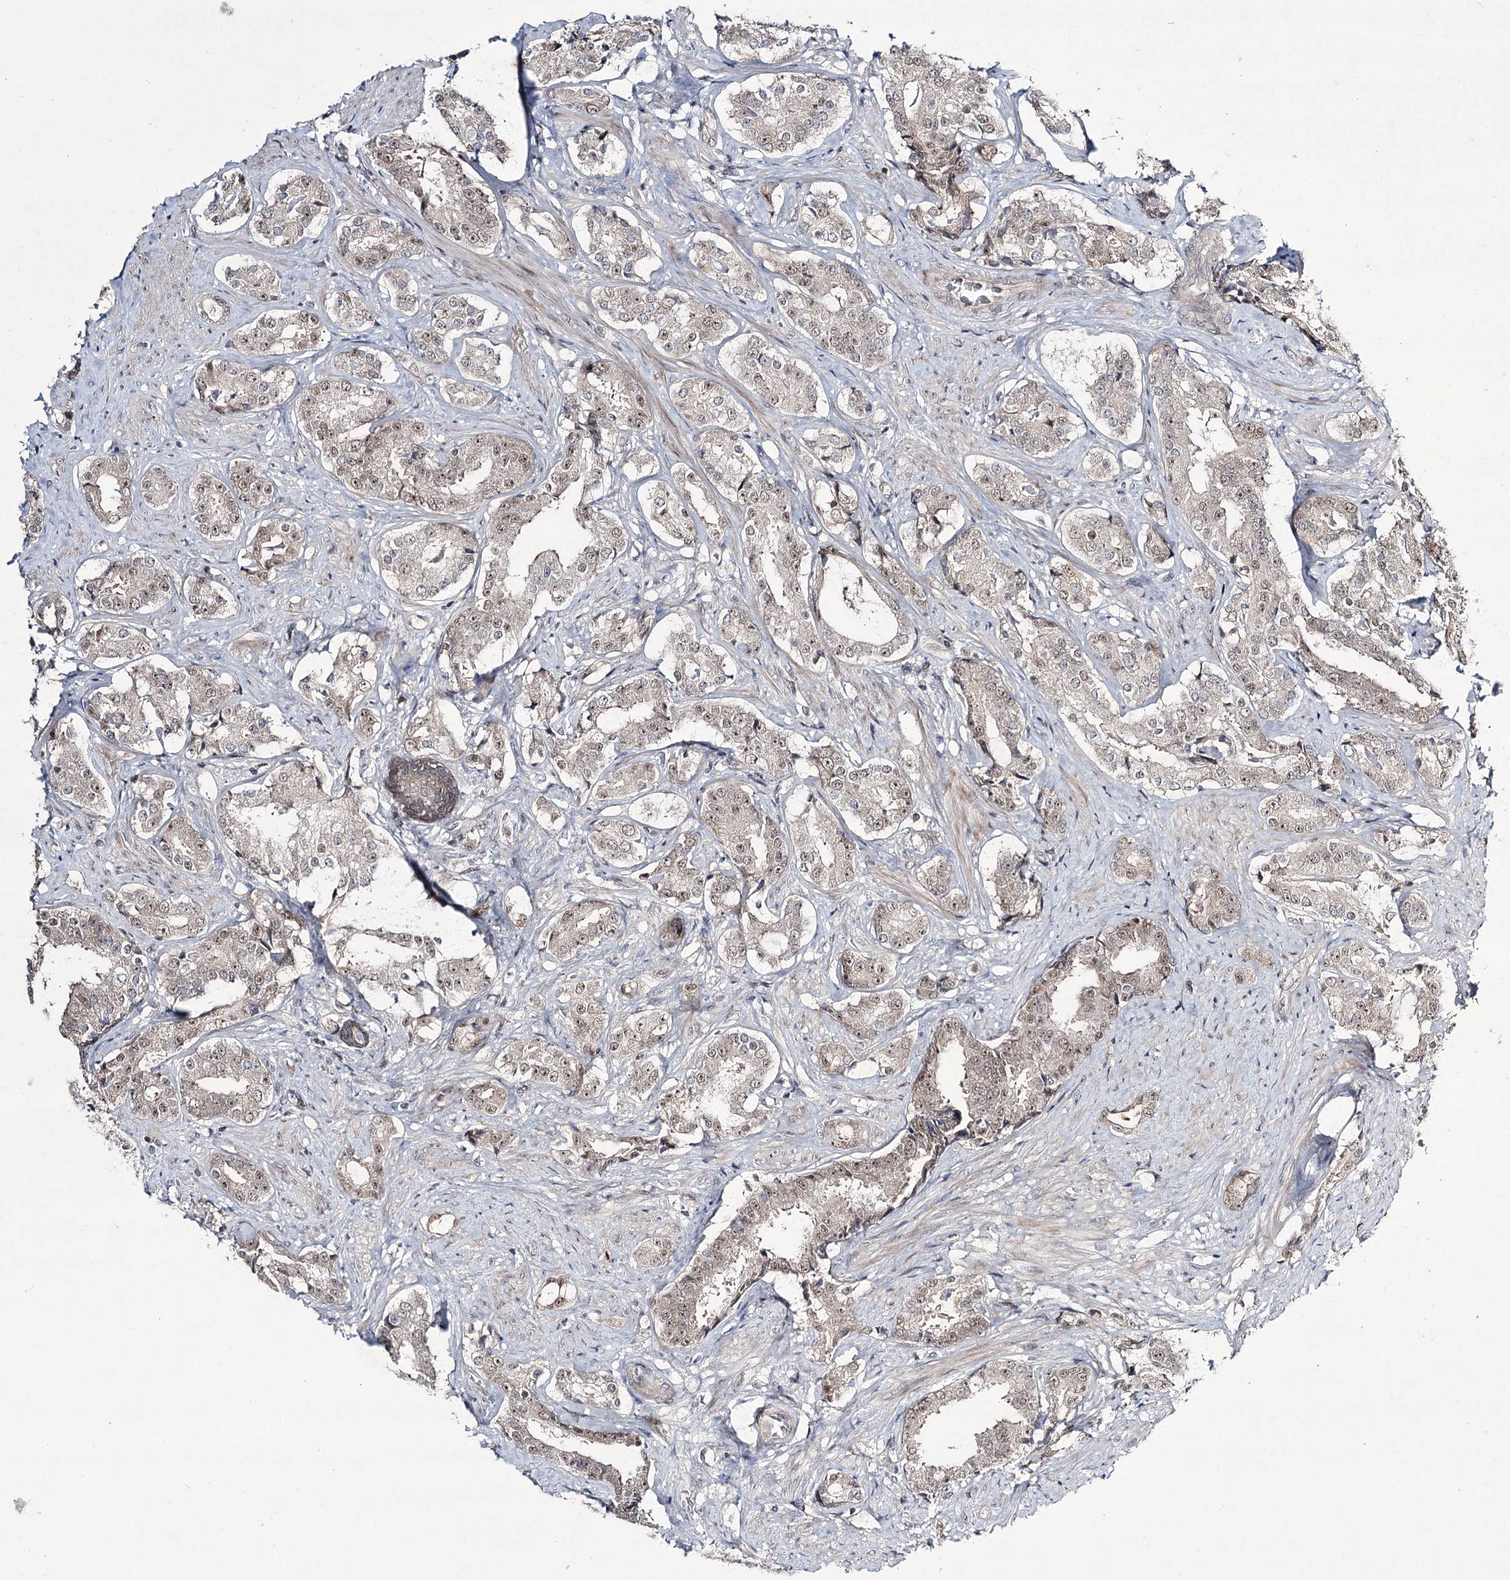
{"staining": {"intensity": "weak", "quantity": "<25%", "location": "nuclear"}, "tissue": "prostate cancer", "cell_type": "Tumor cells", "image_type": "cancer", "snomed": [{"axis": "morphology", "description": "Adenocarcinoma, High grade"}, {"axis": "topography", "description": "Prostate"}], "caption": "Human prostate cancer stained for a protein using immunohistochemistry reveals no positivity in tumor cells.", "gene": "HOXC11", "patient": {"sex": "male", "age": 58}}